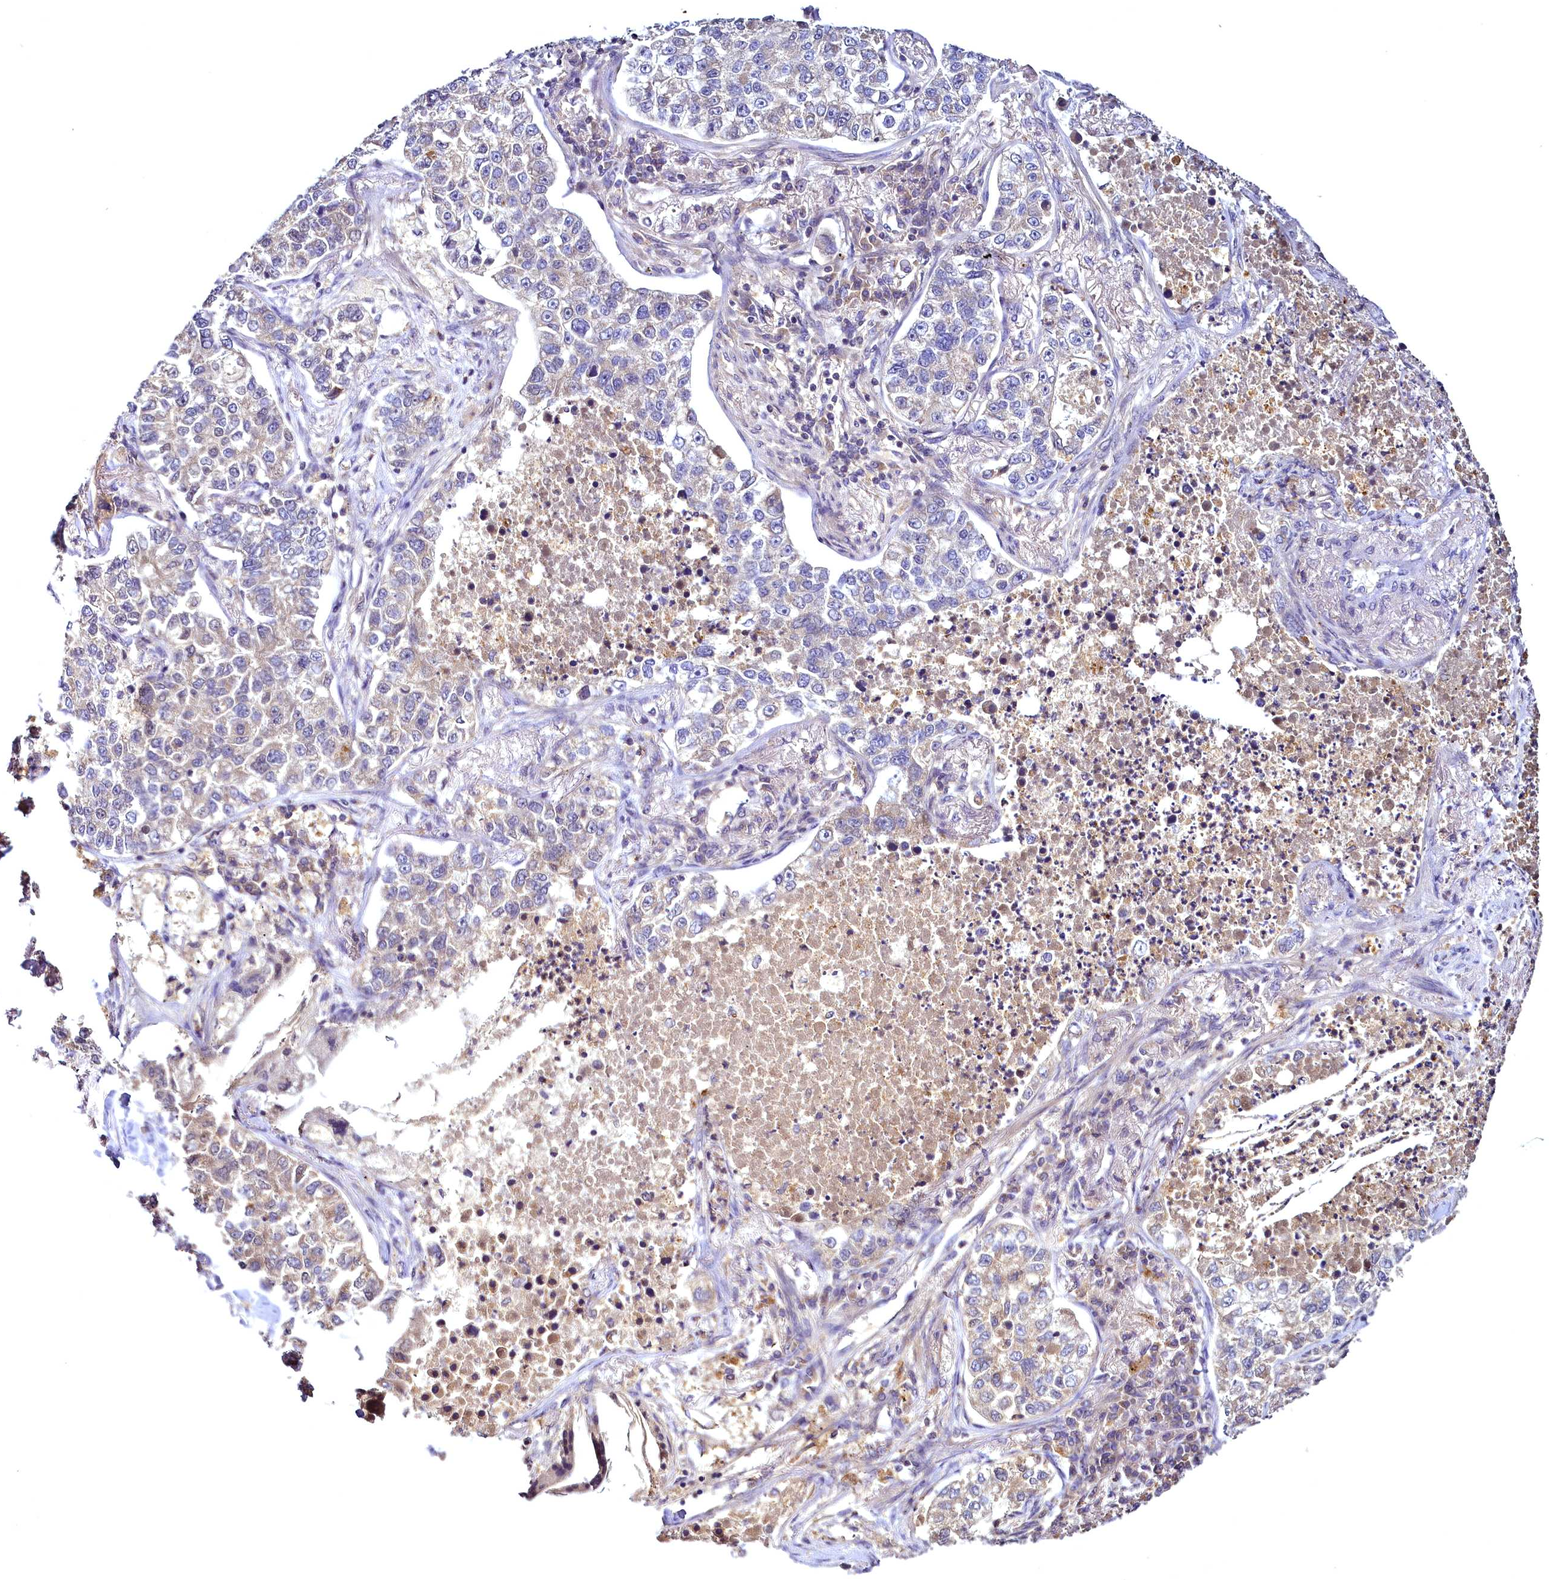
{"staining": {"intensity": "negative", "quantity": "none", "location": "none"}, "tissue": "lung cancer", "cell_type": "Tumor cells", "image_type": "cancer", "snomed": [{"axis": "morphology", "description": "Adenocarcinoma, NOS"}, {"axis": "topography", "description": "Lung"}], "caption": "Tumor cells are negative for brown protein staining in lung adenocarcinoma.", "gene": "TMEM39A", "patient": {"sex": "male", "age": 49}}